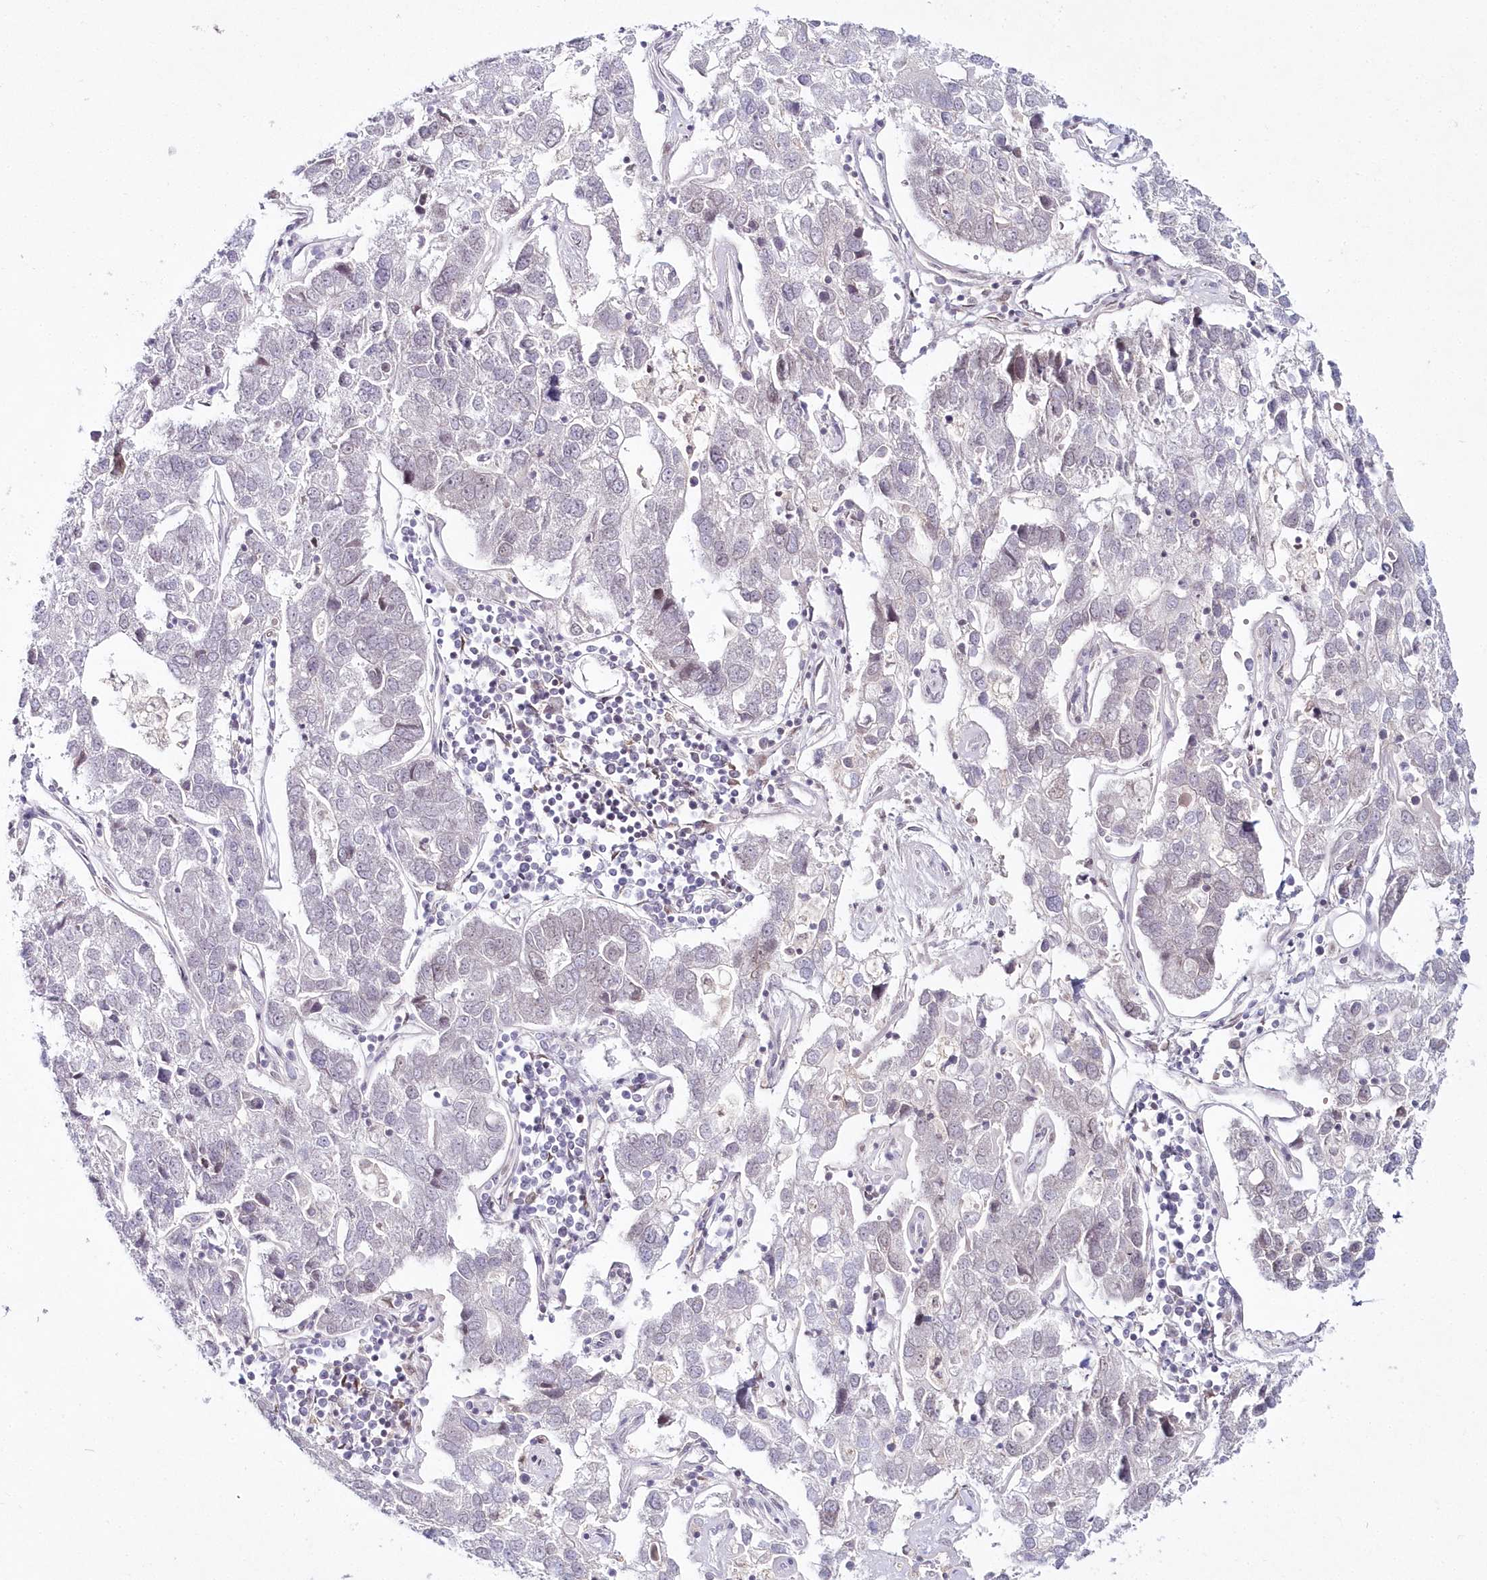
{"staining": {"intensity": "negative", "quantity": "none", "location": "none"}, "tissue": "pancreatic cancer", "cell_type": "Tumor cells", "image_type": "cancer", "snomed": [{"axis": "morphology", "description": "Adenocarcinoma, NOS"}, {"axis": "topography", "description": "Pancreas"}], "caption": "Pancreatic cancer was stained to show a protein in brown. There is no significant staining in tumor cells.", "gene": "HYCC2", "patient": {"sex": "female", "age": 61}}